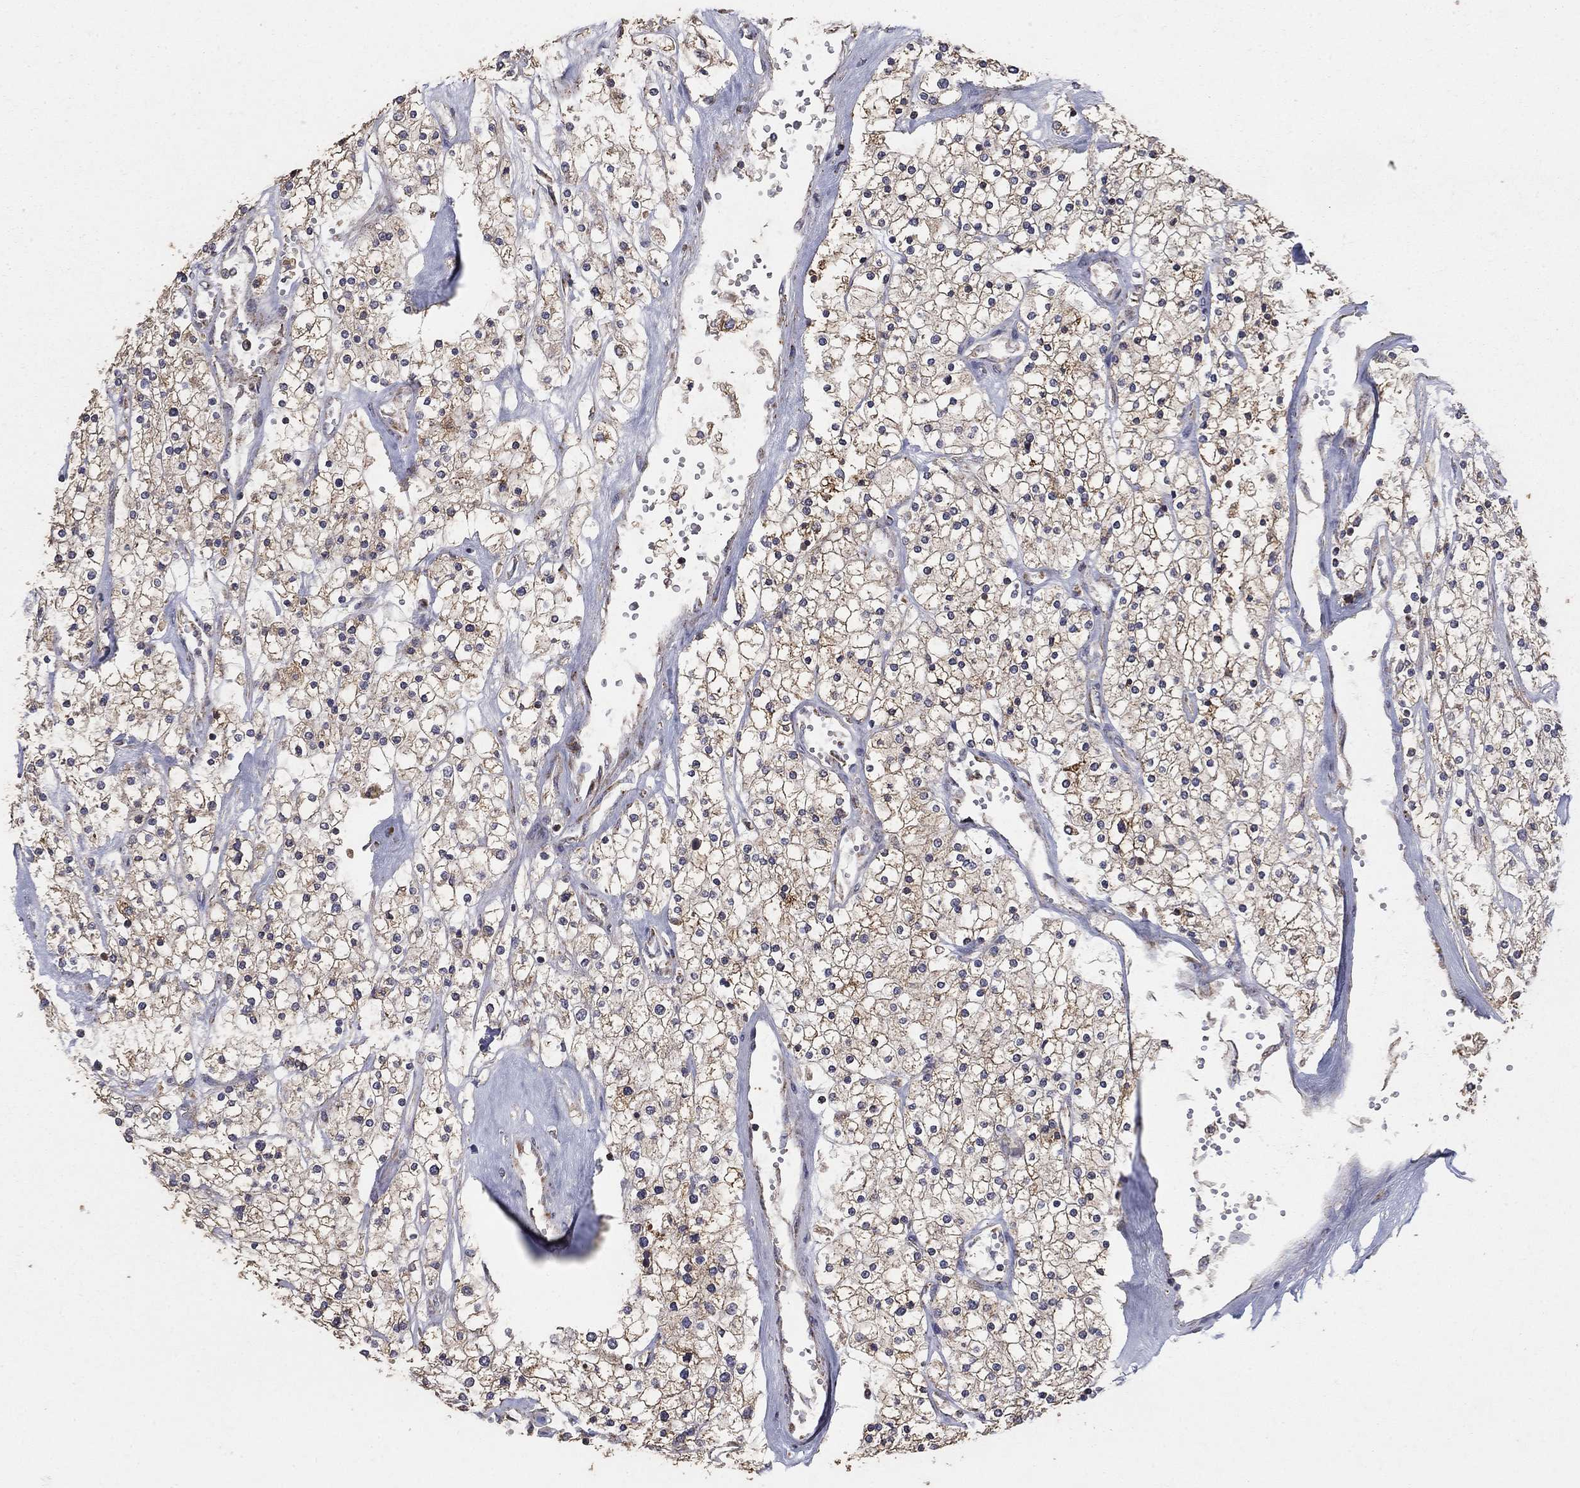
{"staining": {"intensity": "weak", "quantity": ">75%", "location": "cytoplasmic/membranous"}, "tissue": "renal cancer", "cell_type": "Tumor cells", "image_type": "cancer", "snomed": [{"axis": "morphology", "description": "Adenocarcinoma, NOS"}, {"axis": "topography", "description": "Kidney"}], "caption": "High-power microscopy captured an IHC photomicrograph of renal cancer (adenocarcinoma), revealing weak cytoplasmic/membranous expression in approximately >75% of tumor cells.", "gene": "GPSM1", "patient": {"sex": "male", "age": 80}}